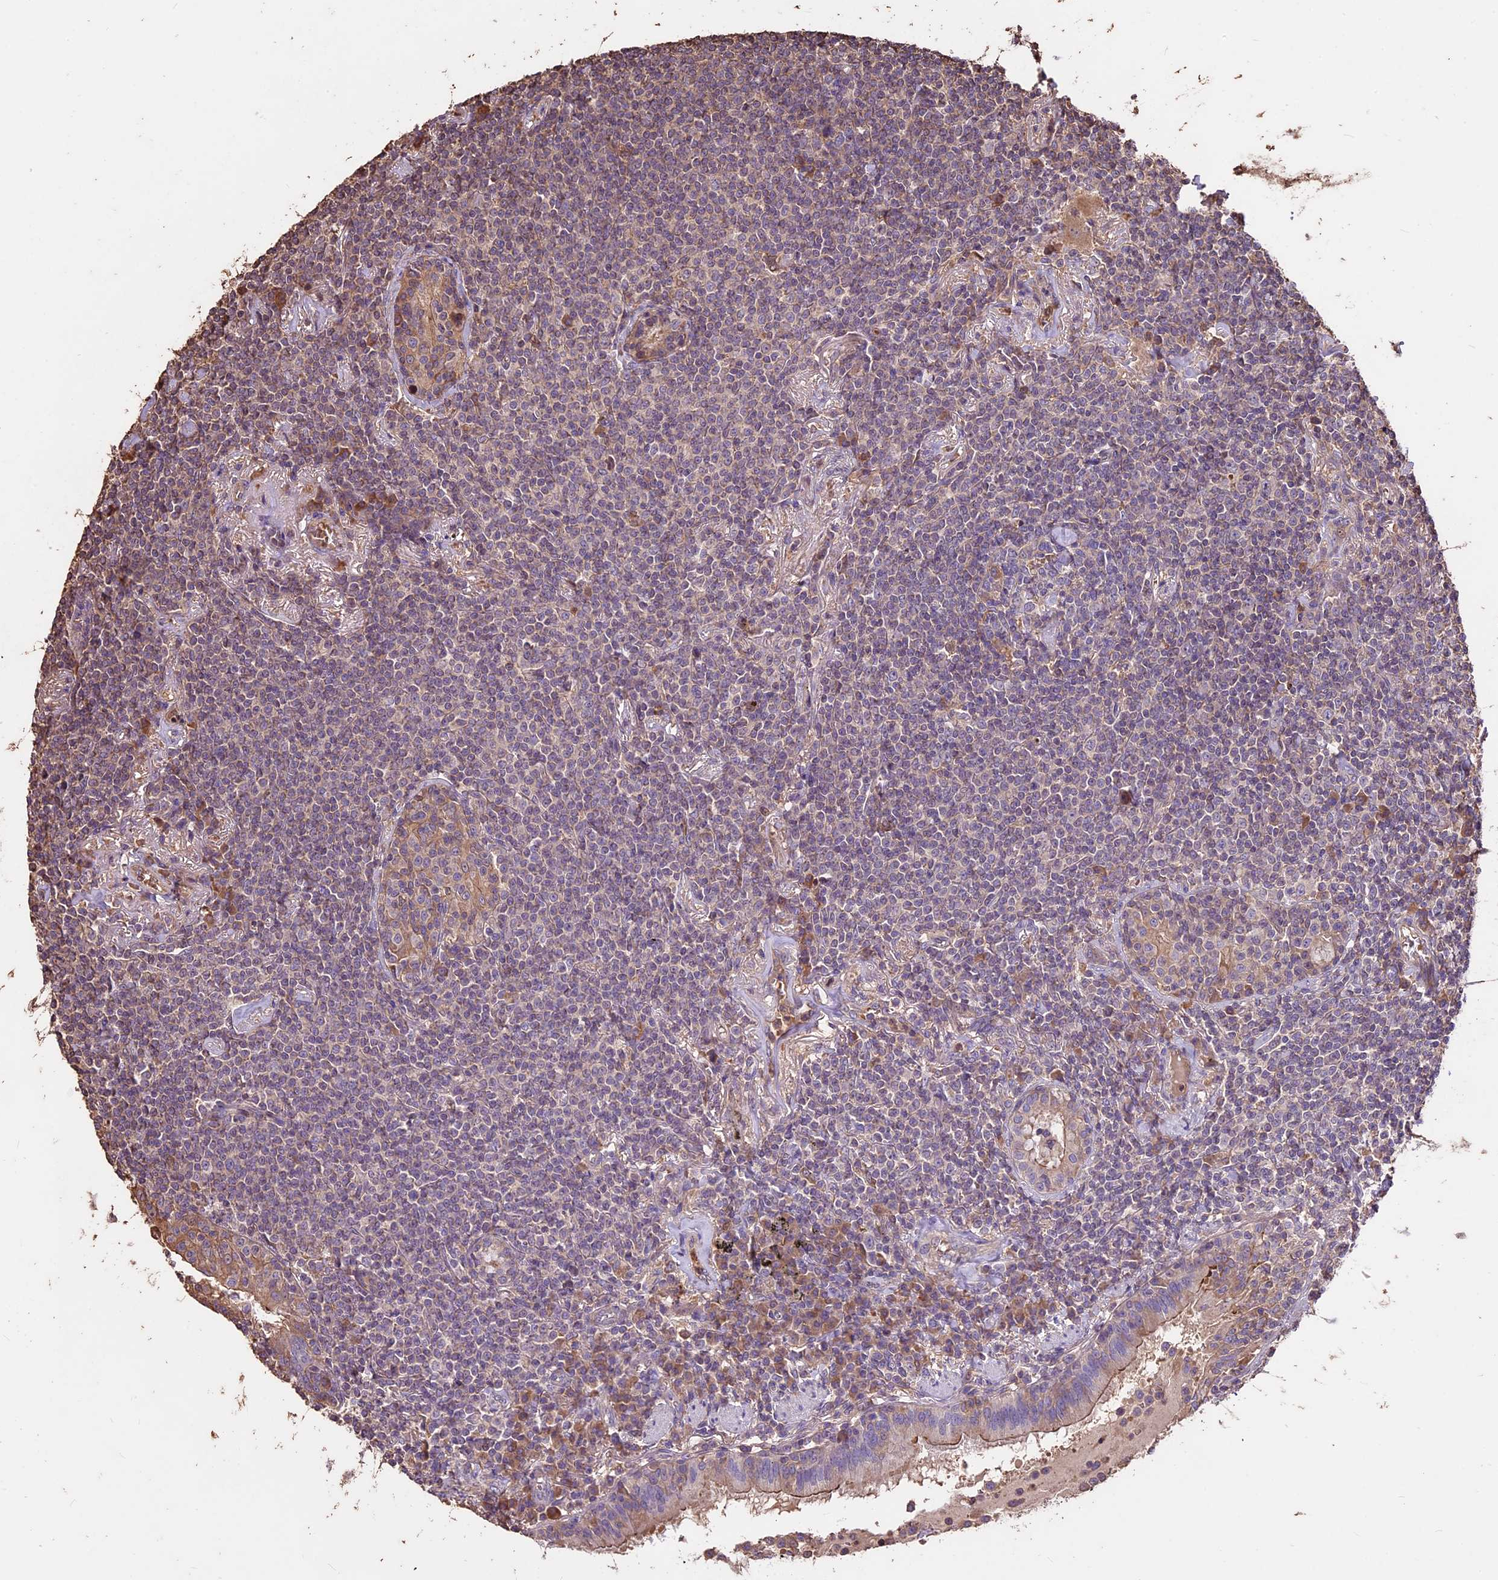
{"staining": {"intensity": "negative", "quantity": "none", "location": "none"}, "tissue": "lymphoma", "cell_type": "Tumor cells", "image_type": "cancer", "snomed": [{"axis": "morphology", "description": "Malignant lymphoma, non-Hodgkin's type, Low grade"}, {"axis": "topography", "description": "Lung"}], "caption": "There is no significant expression in tumor cells of malignant lymphoma, non-Hodgkin's type (low-grade). The staining was performed using DAB to visualize the protein expression in brown, while the nuclei were stained in blue with hematoxylin (Magnification: 20x).", "gene": "CRLF1", "patient": {"sex": "female", "age": 71}}